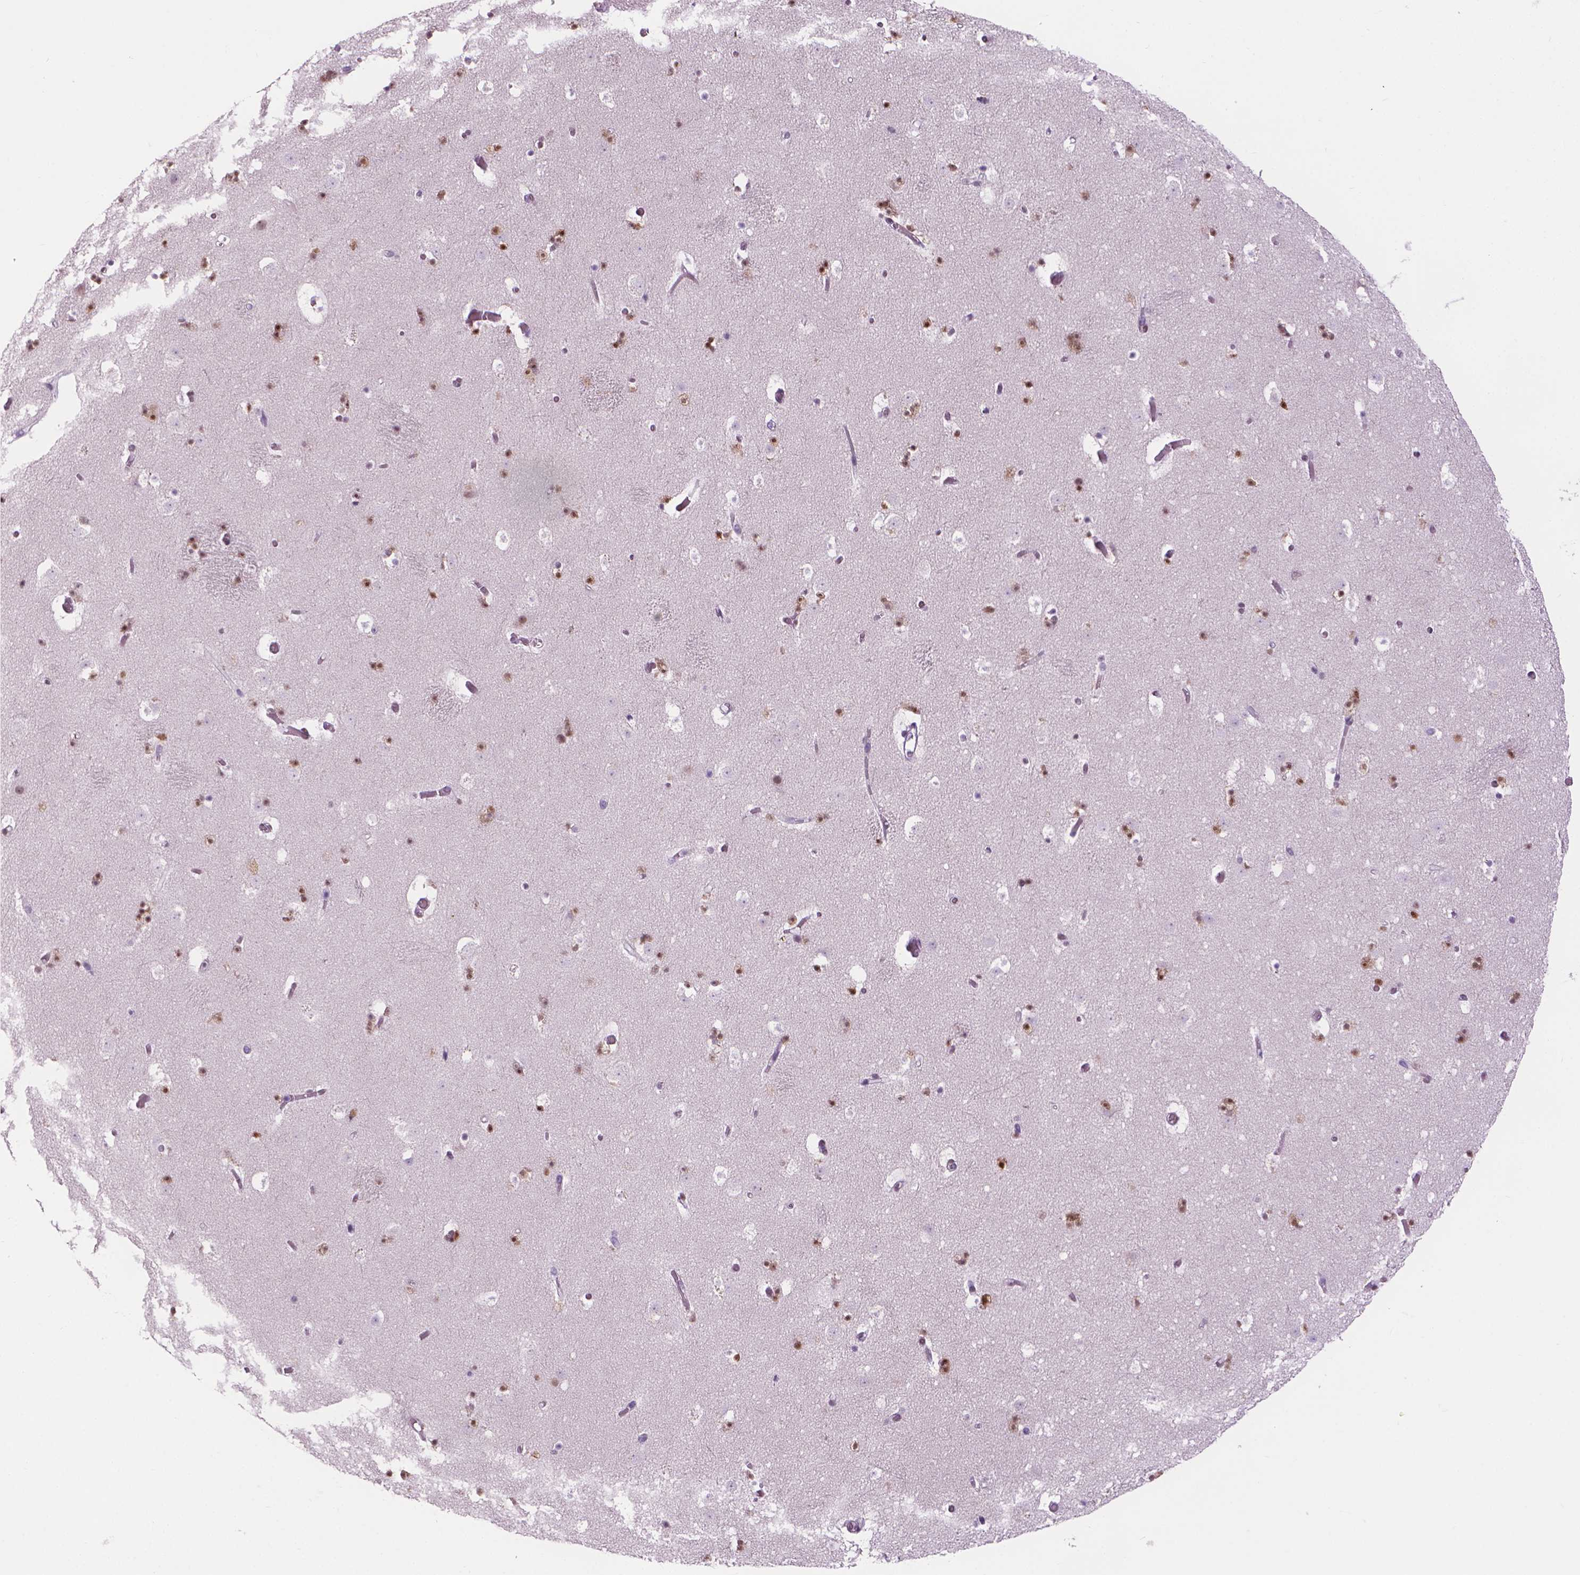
{"staining": {"intensity": "weak", "quantity": "25%-75%", "location": "nuclear"}, "tissue": "caudate", "cell_type": "Glial cells", "image_type": "normal", "snomed": [{"axis": "morphology", "description": "Normal tissue, NOS"}, {"axis": "topography", "description": "Lateral ventricle wall"}], "caption": "The micrograph shows staining of benign caudate, revealing weak nuclear protein expression (brown color) within glial cells. (Stains: DAB (3,3'-diaminobenzidine) in brown, nuclei in blue, Microscopy: brightfield microscopy at high magnification).", "gene": "CDKN1C", "patient": {"sex": "female", "age": 42}}